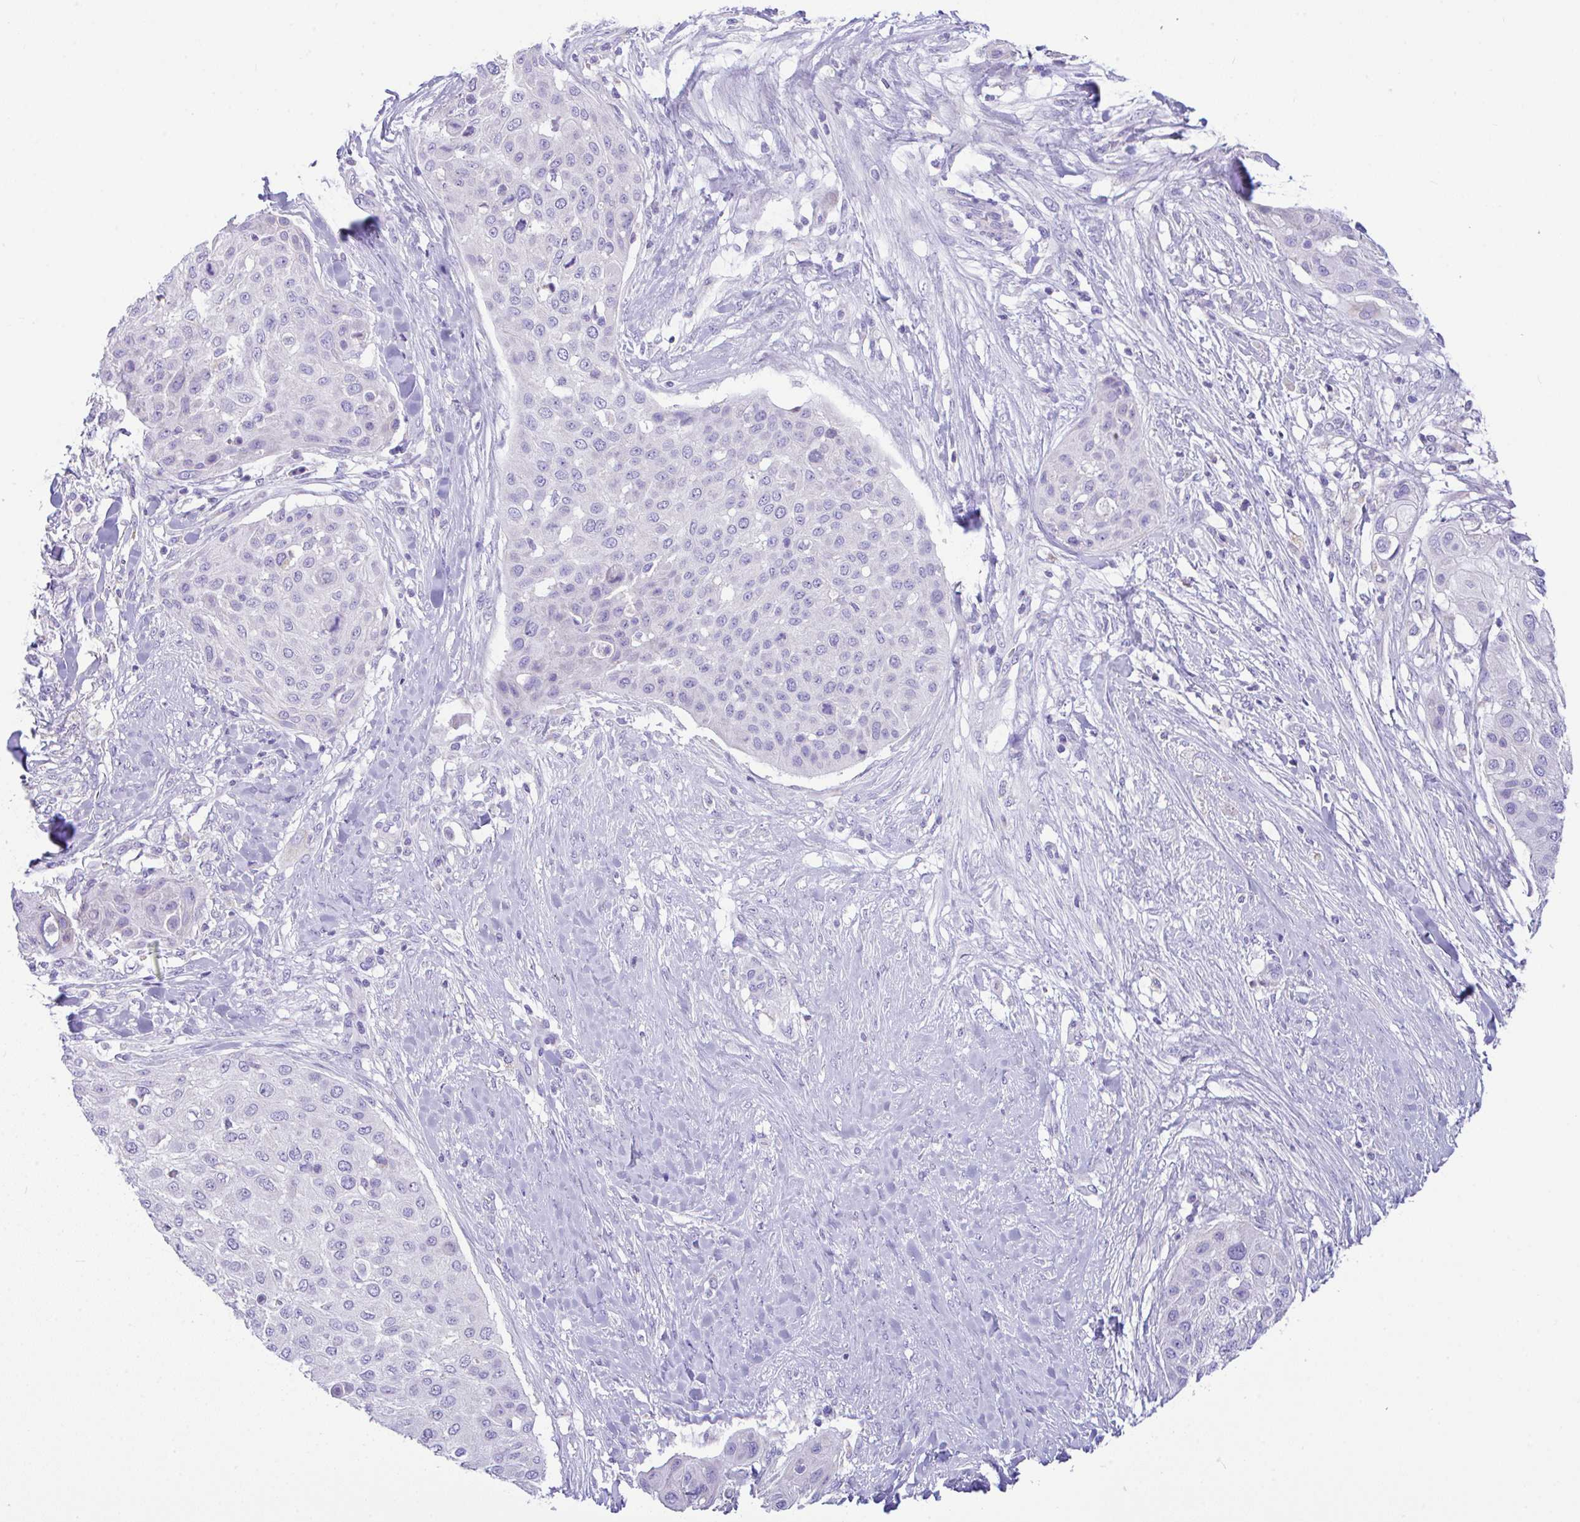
{"staining": {"intensity": "negative", "quantity": "none", "location": "none"}, "tissue": "skin cancer", "cell_type": "Tumor cells", "image_type": "cancer", "snomed": [{"axis": "morphology", "description": "Squamous cell carcinoma, NOS"}, {"axis": "topography", "description": "Skin"}], "caption": "This is a histopathology image of immunohistochemistry (IHC) staining of skin cancer (squamous cell carcinoma), which shows no staining in tumor cells.", "gene": "NLRP8", "patient": {"sex": "female", "age": 87}}